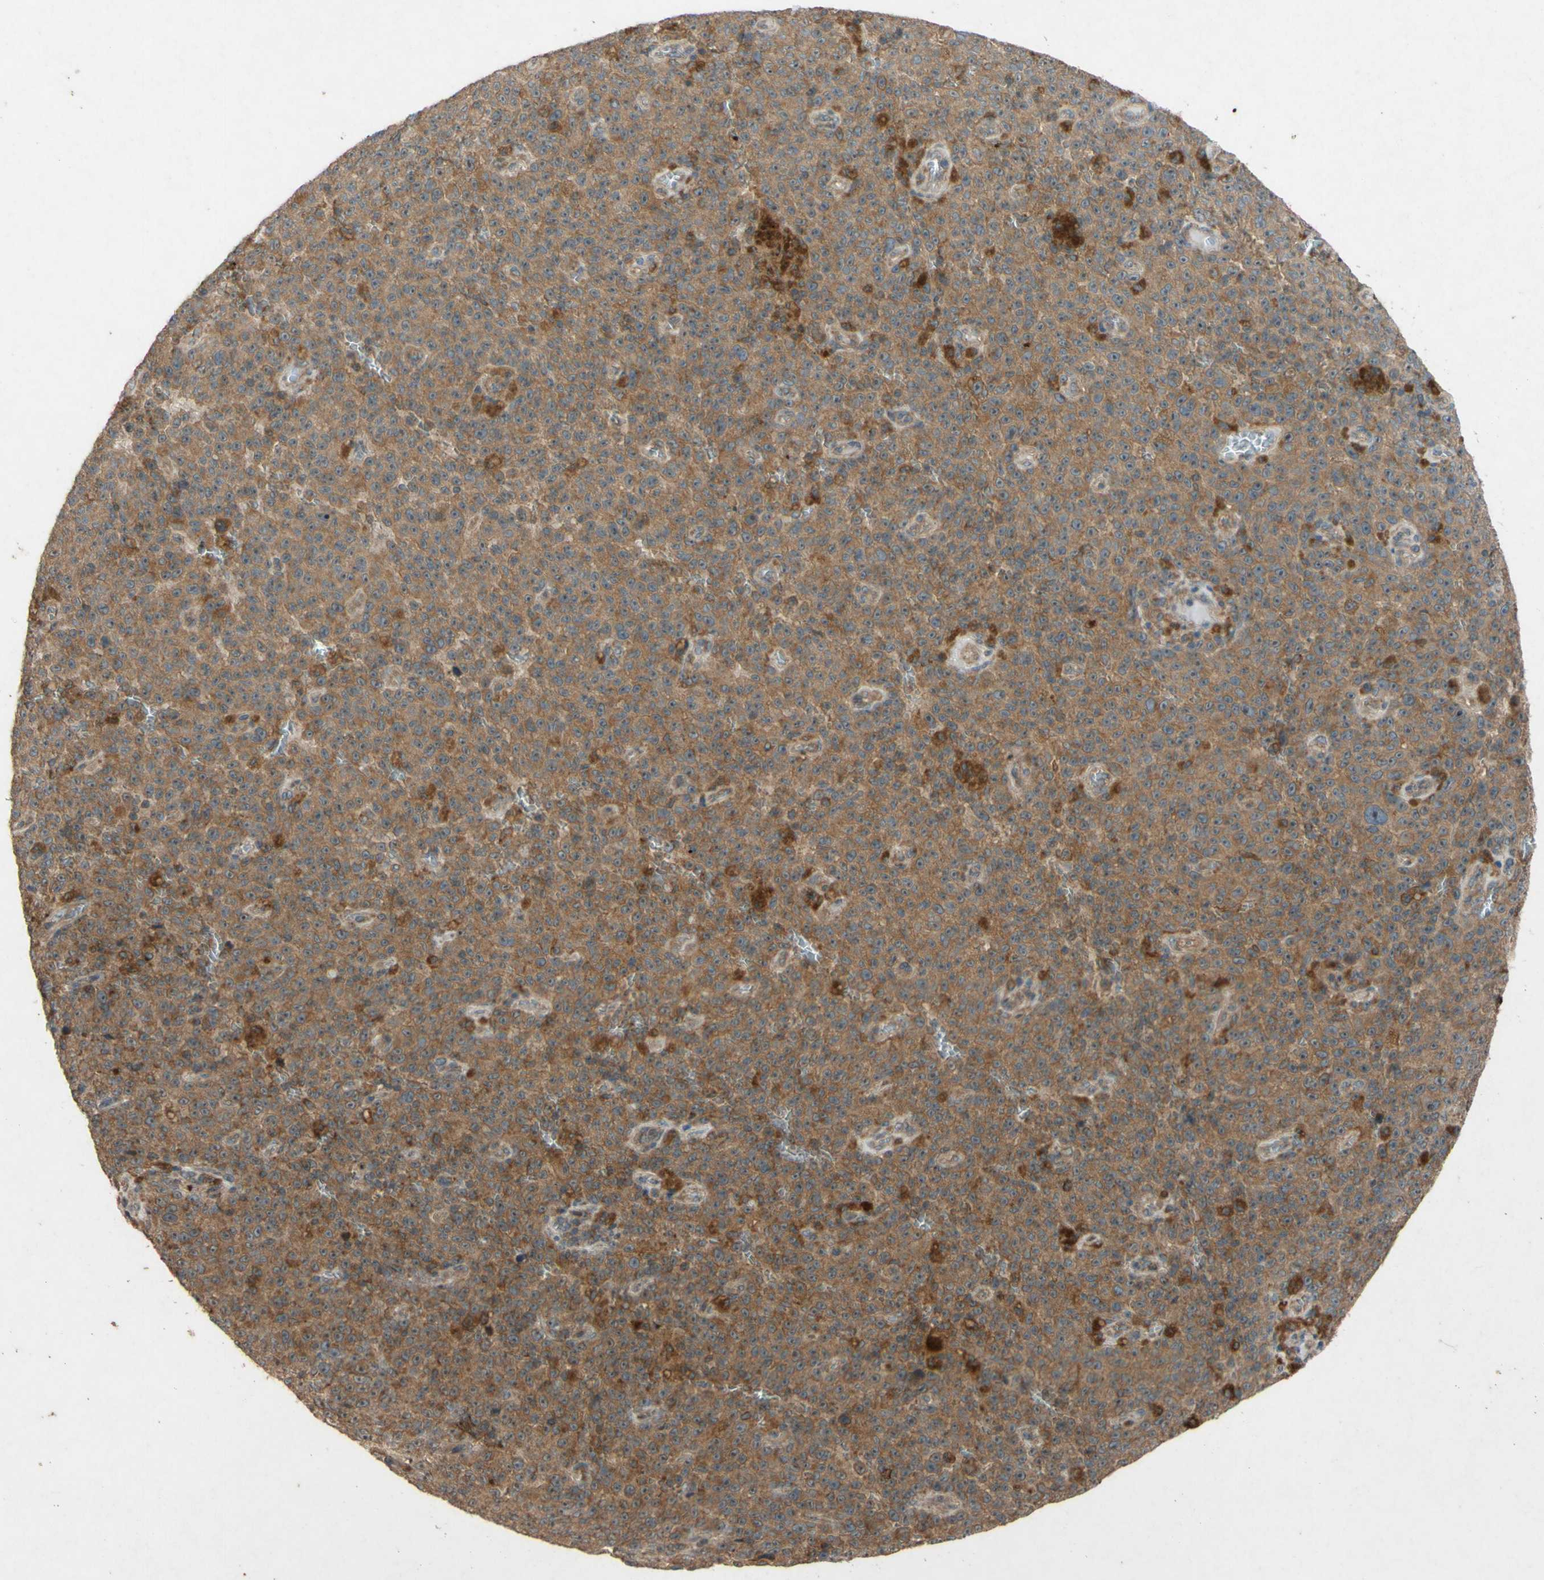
{"staining": {"intensity": "moderate", "quantity": ">75%", "location": "cytoplasmic/membranous"}, "tissue": "melanoma", "cell_type": "Tumor cells", "image_type": "cancer", "snomed": [{"axis": "morphology", "description": "Malignant melanoma, NOS"}, {"axis": "topography", "description": "Skin"}], "caption": "A micrograph of melanoma stained for a protein demonstrates moderate cytoplasmic/membranous brown staining in tumor cells.", "gene": "ATP6V1F", "patient": {"sex": "female", "age": 82}}